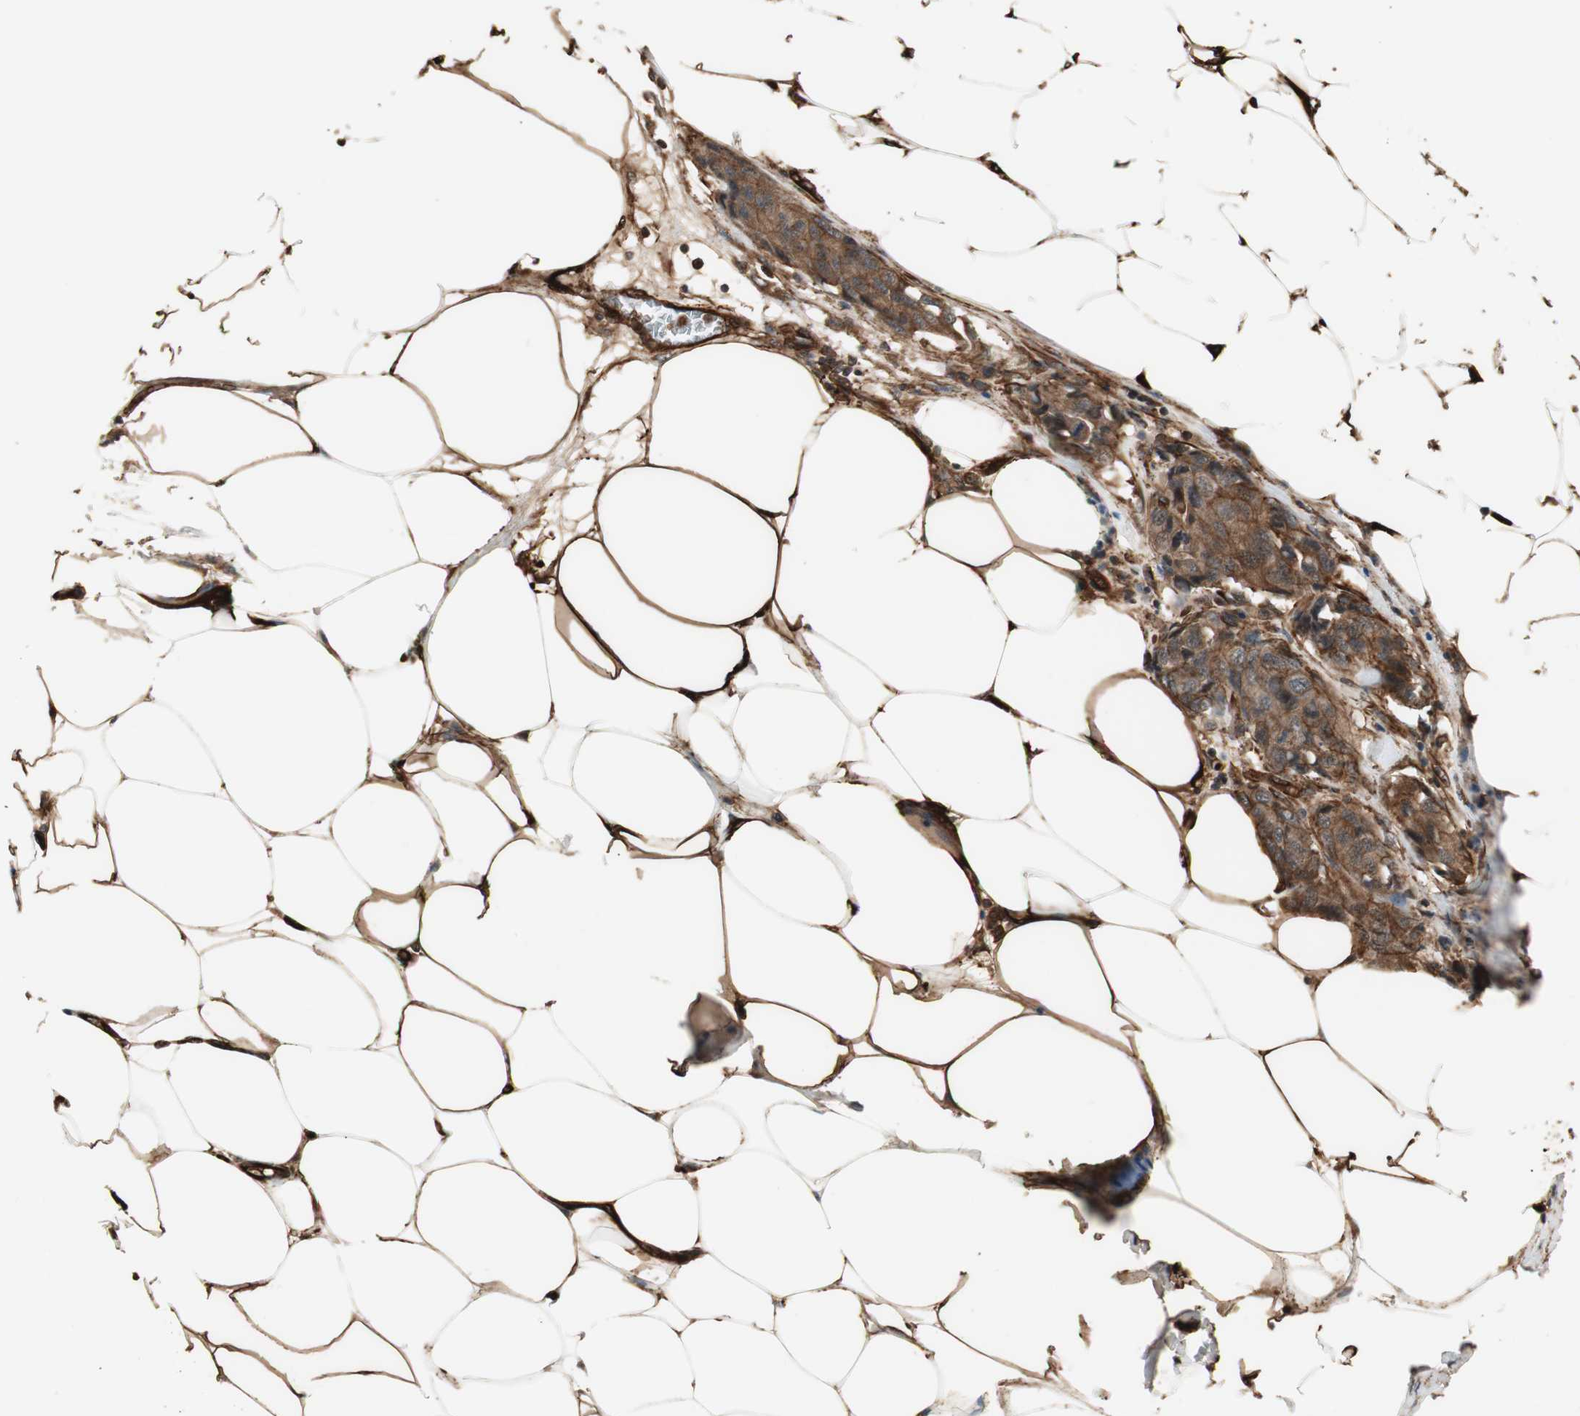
{"staining": {"intensity": "moderate", "quantity": ">75%", "location": "cytoplasmic/membranous"}, "tissue": "breast cancer", "cell_type": "Tumor cells", "image_type": "cancer", "snomed": [{"axis": "morphology", "description": "Duct carcinoma"}, {"axis": "topography", "description": "Breast"}], "caption": "Breast cancer (invasive ductal carcinoma) was stained to show a protein in brown. There is medium levels of moderate cytoplasmic/membranous expression in approximately >75% of tumor cells.", "gene": "PTPN11", "patient": {"sex": "female", "age": 80}}